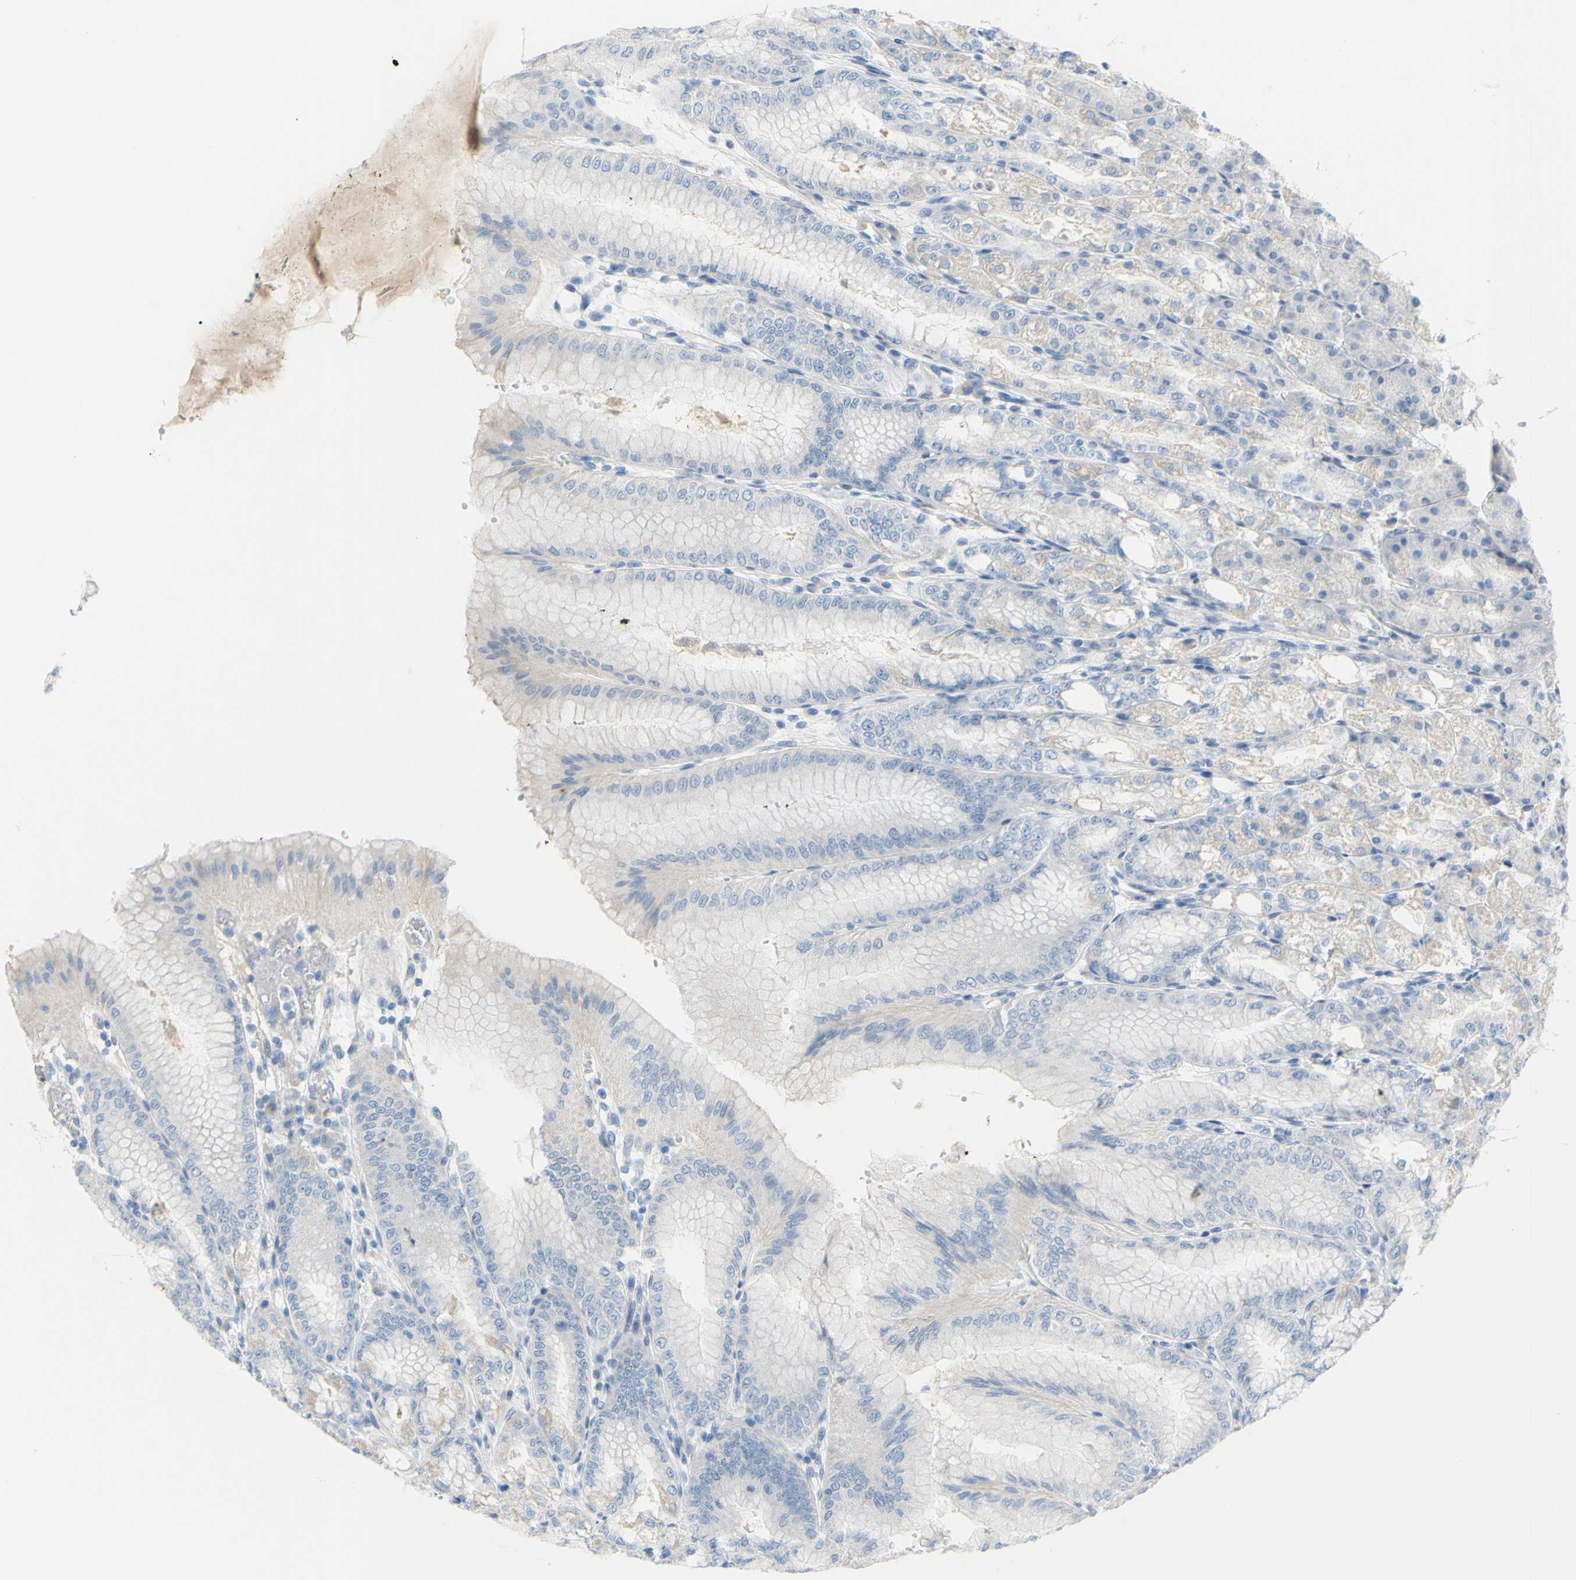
{"staining": {"intensity": "weak", "quantity": "<25%", "location": "cytoplasmic/membranous"}, "tissue": "stomach", "cell_type": "Glandular cells", "image_type": "normal", "snomed": [{"axis": "morphology", "description": "Normal tissue, NOS"}, {"axis": "topography", "description": "Stomach, lower"}], "caption": "DAB (3,3'-diaminobenzidine) immunohistochemical staining of unremarkable human stomach reveals no significant expression in glandular cells.", "gene": "SLC1A2", "patient": {"sex": "male", "age": 71}}